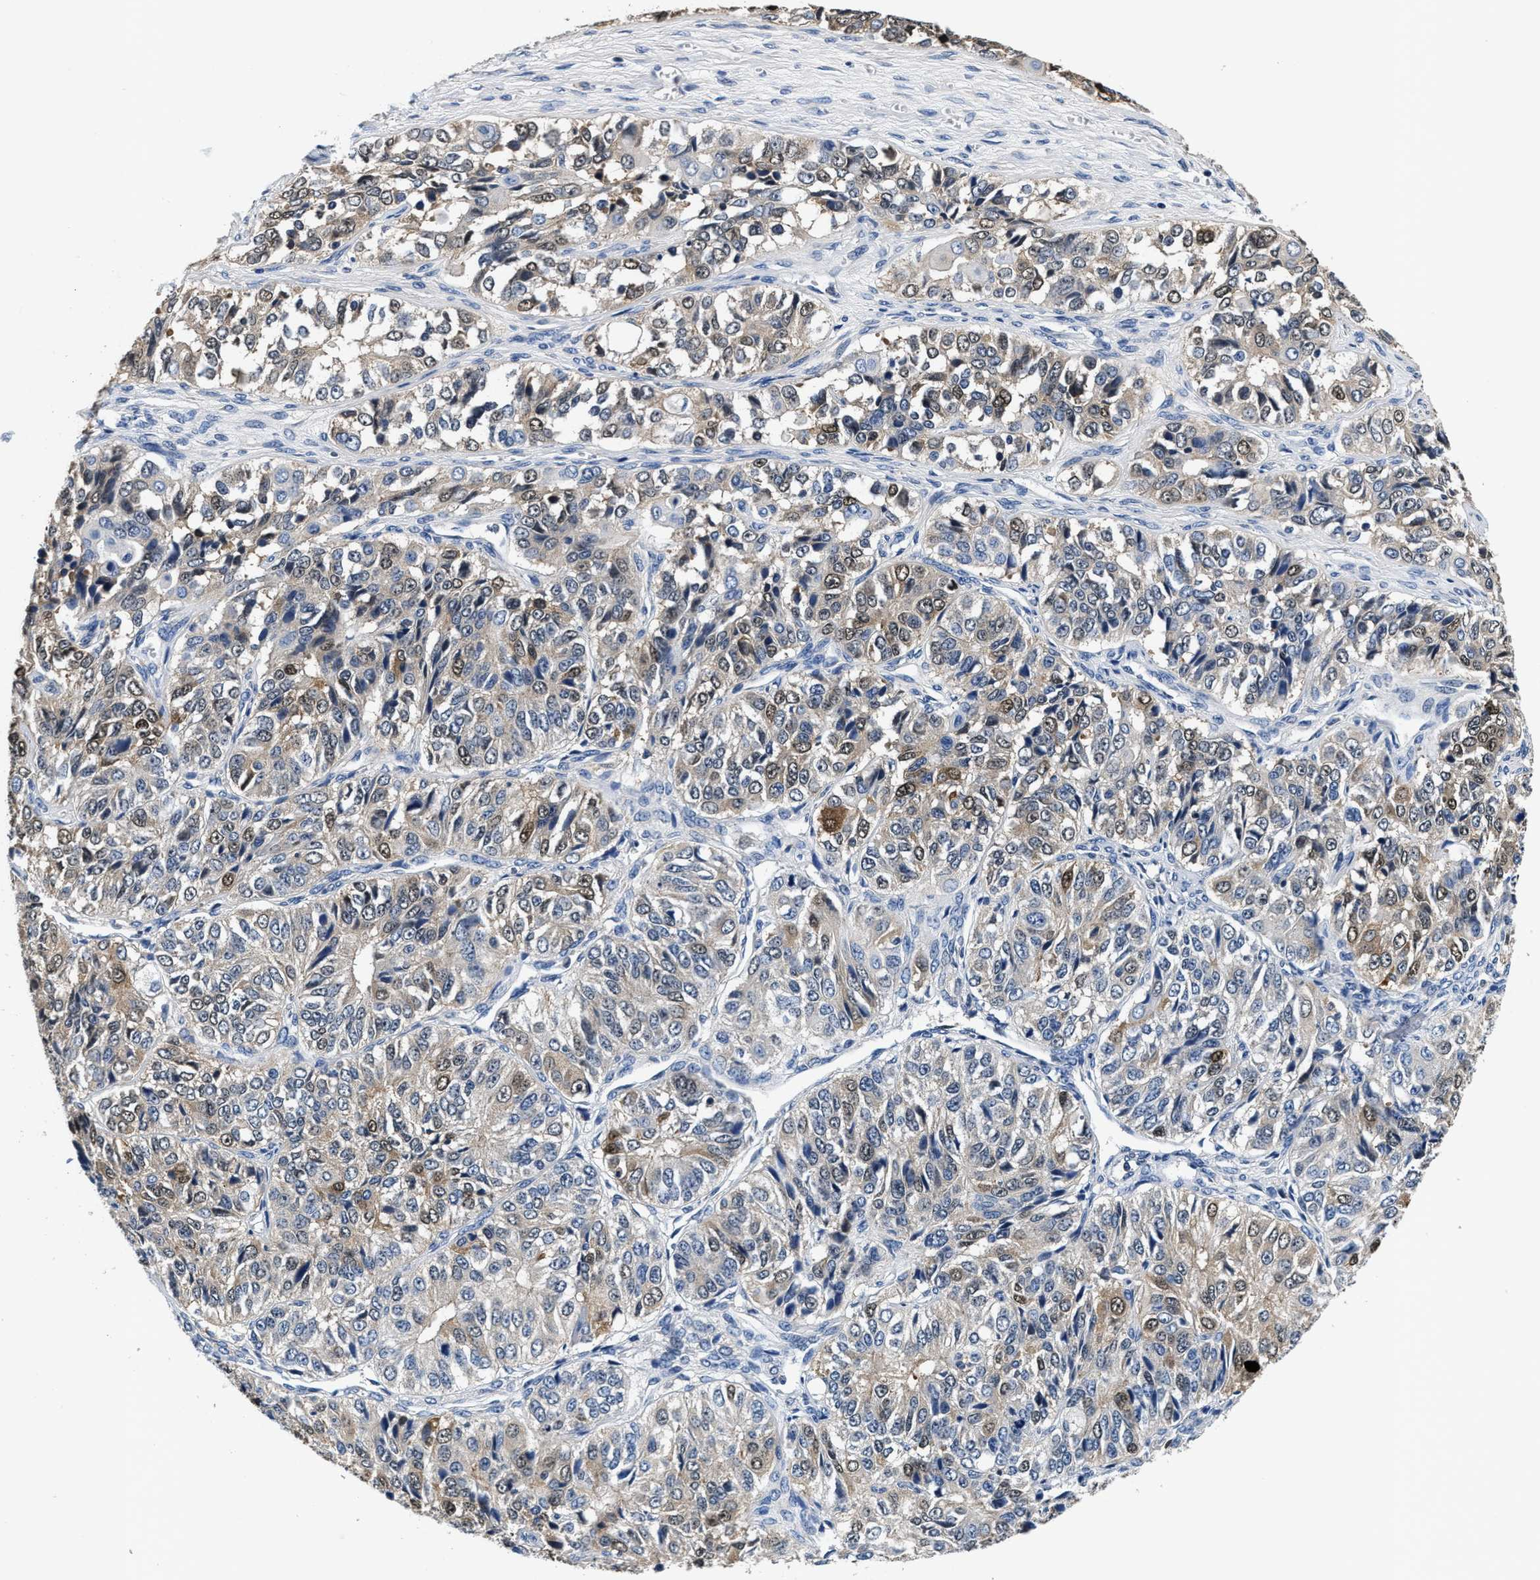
{"staining": {"intensity": "moderate", "quantity": "25%-75%", "location": "cytoplasmic/membranous,nuclear"}, "tissue": "ovarian cancer", "cell_type": "Tumor cells", "image_type": "cancer", "snomed": [{"axis": "morphology", "description": "Carcinoma, endometroid"}, {"axis": "topography", "description": "Ovary"}], "caption": "Immunohistochemistry (IHC) image of neoplastic tissue: ovarian cancer stained using IHC exhibits medium levels of moderate protein expression localized specifically in the cytoplasmic/membranous and nuclear of tumor cells, appearing as a cytoplasmic/membranous and nuclear brown color.", "gene": "ANKIB1", "patient": {"sex": "female", "age": 51}}